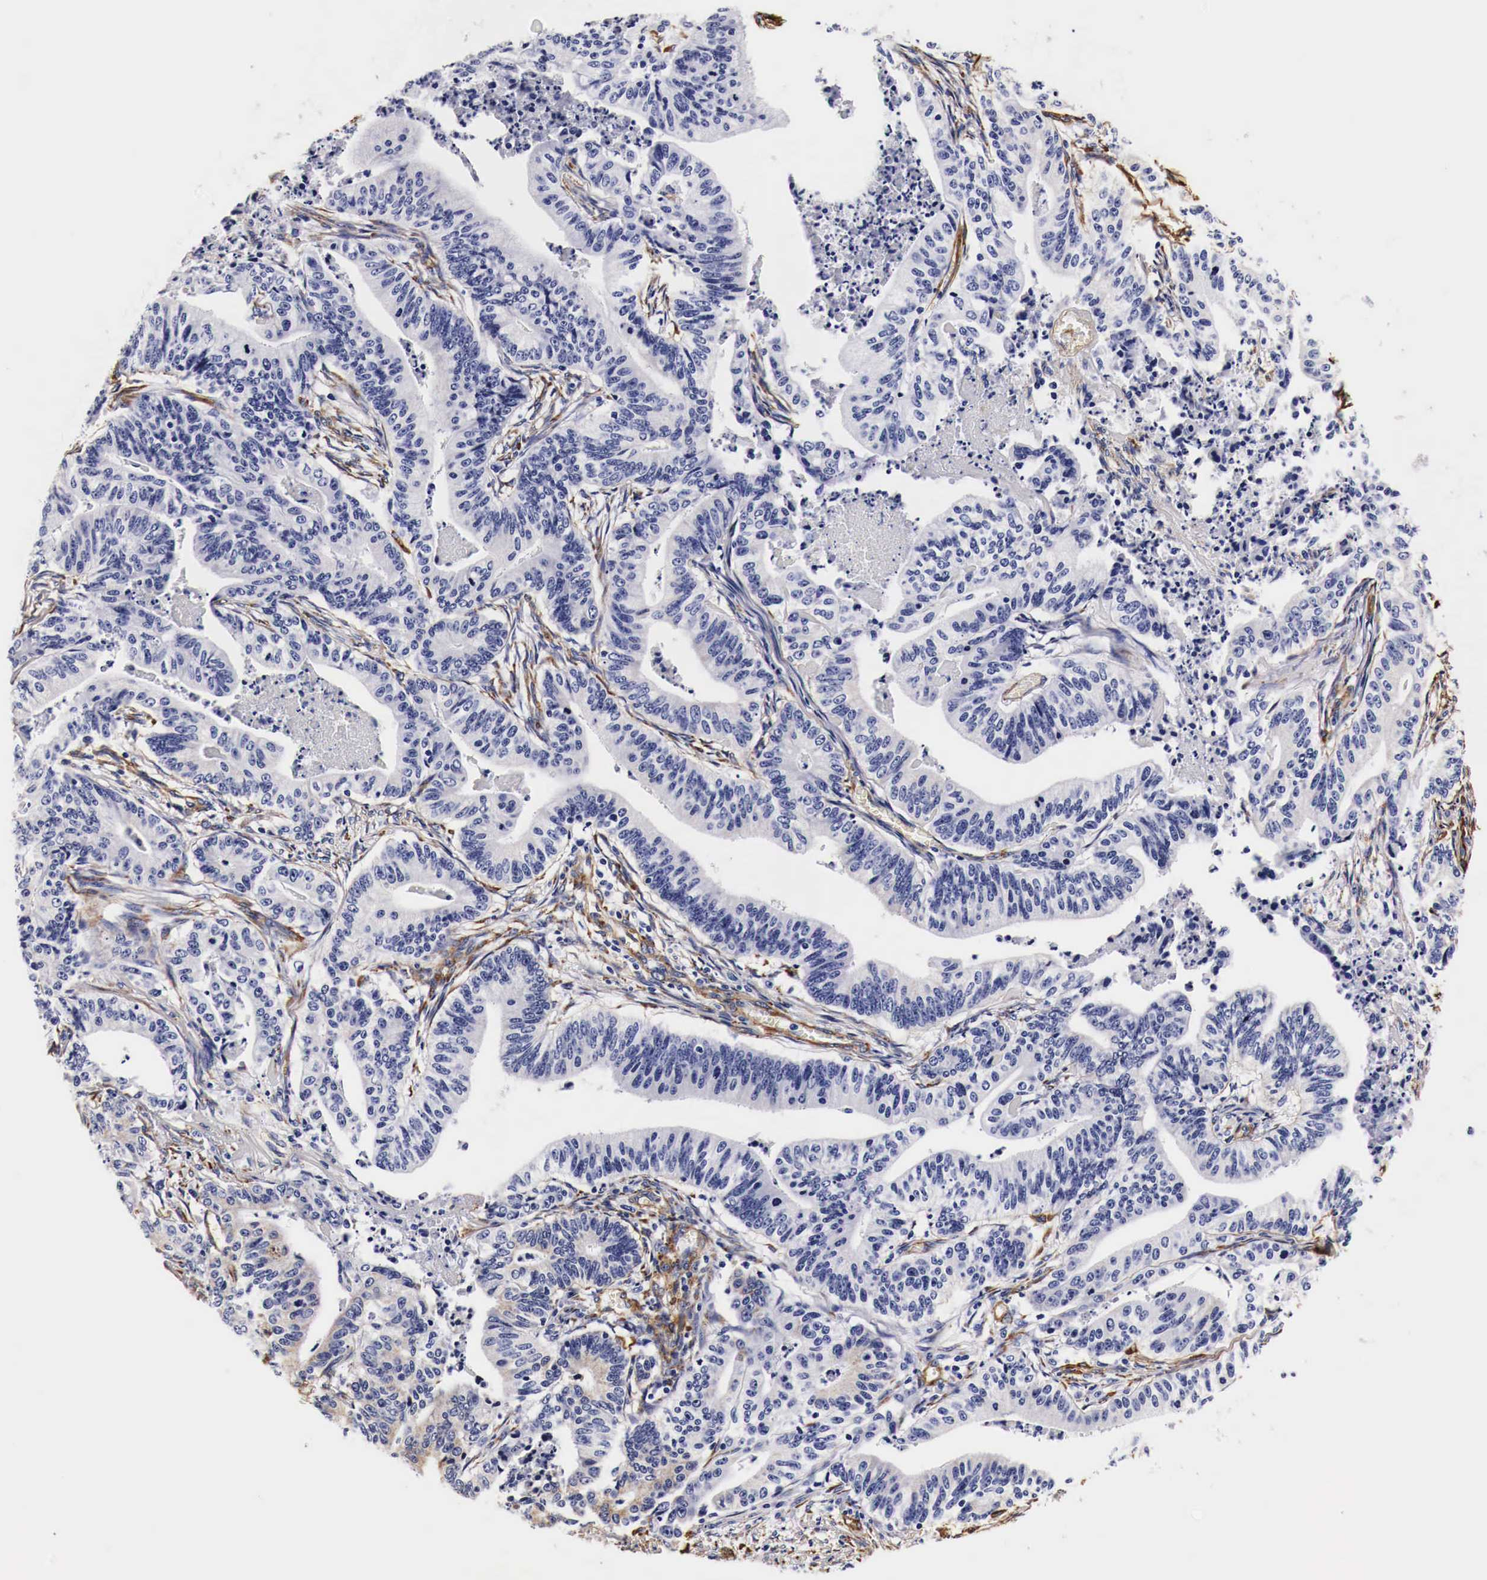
{"staining": {"intensity": "negative", "quantity": "none", "location": "none"}, "tissue": "stomach cancer", "cell_type": "Tumor cells", "image_type": "cancer", "snomed": [{"axis": "morphology", "description": "Adenocarcinoma, NOS"}, {"axis": "topography", "description": "Stomach, lower"}], "caption": "Tumor cells show no significant protein staining in stomach adenocarcinoma. (Stains: DAB IHC with hematoxylin counter stain, Microscopy: brightfield microscopy at high magnification).", "gene": "LAMB2", "patient": {"sex": "female", "age": 86}}